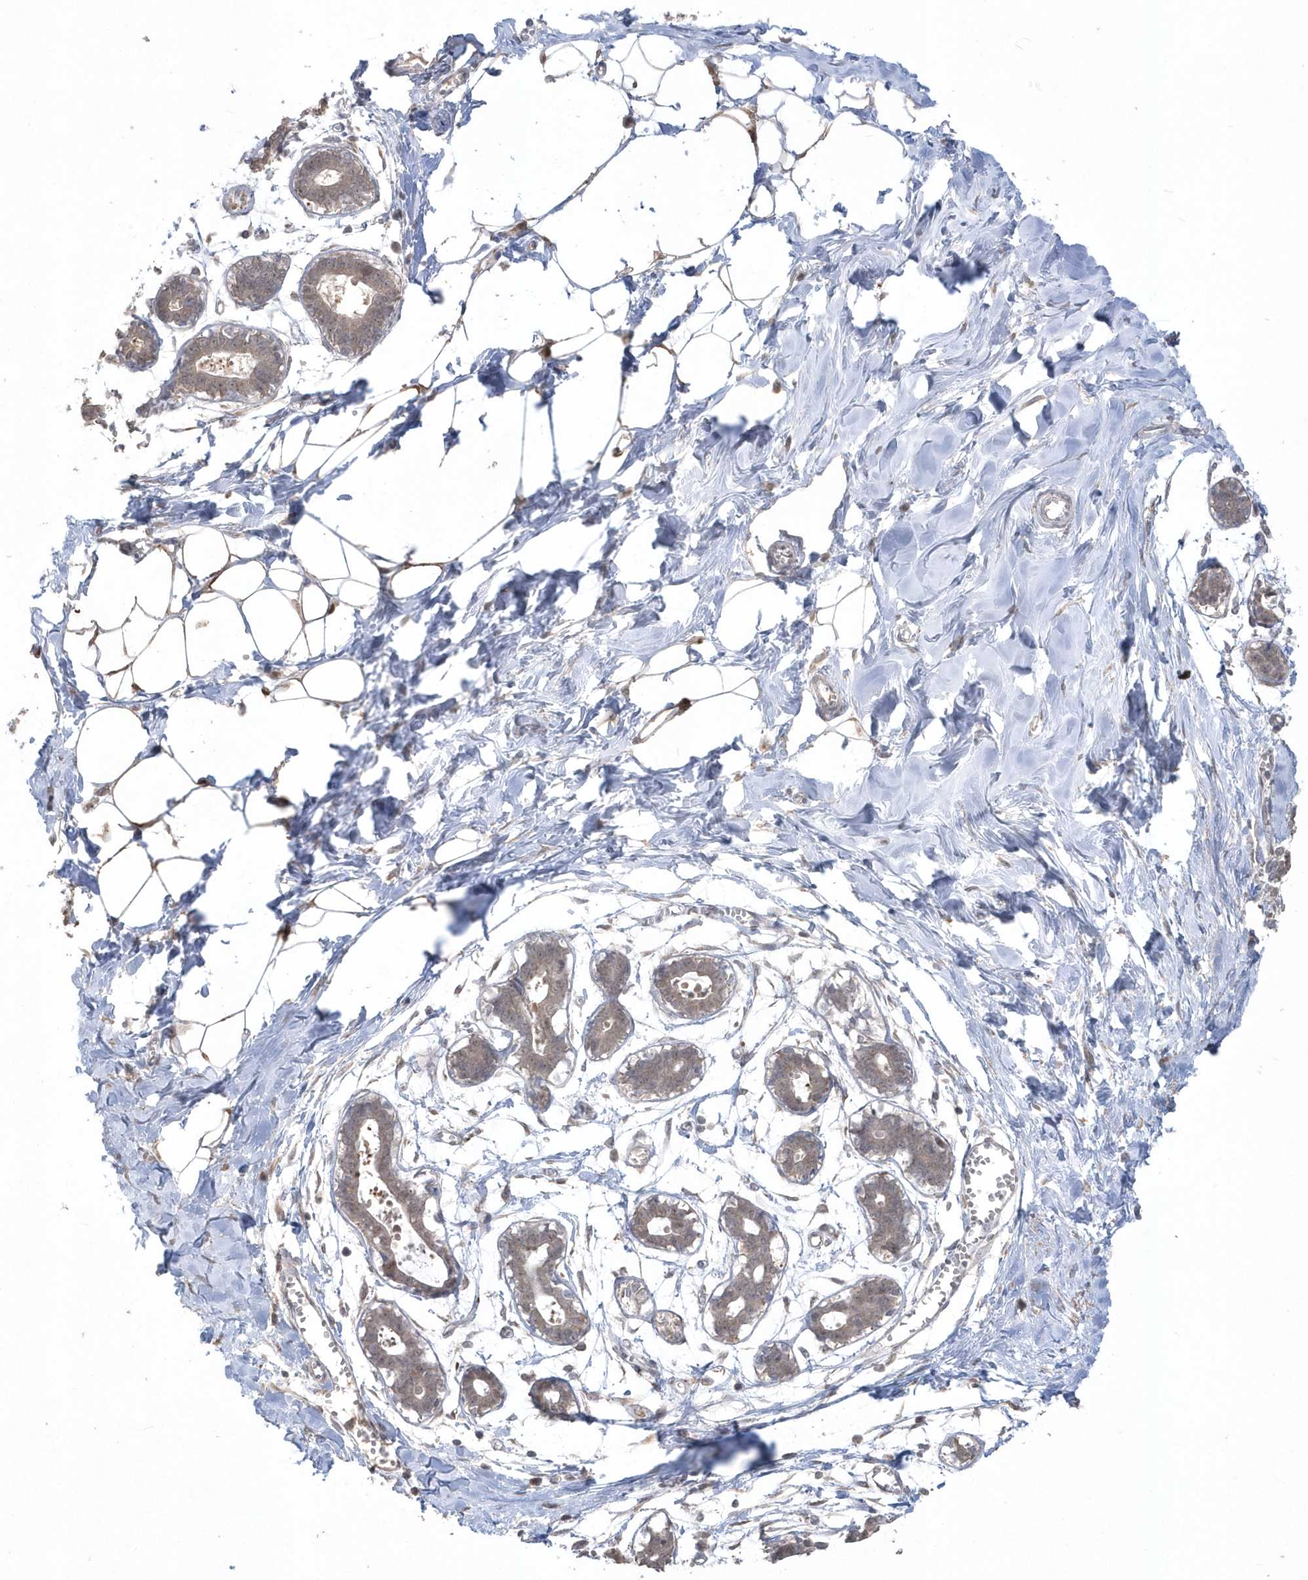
{"staining": {"intensity": "moderate", "quantity": ">75%", "location": "cytoplasmic/membranous"}, "tissue": "breast", "cell_type": "Adipocytes", "image_type": "normal", "snomed": [{"axis": "morphology", "description": "Normal tissue, NOS"}, {"axis": "topography", "description": "Breast"}], "caption": "Adipocytes demonstrate moderate cytoplasmic/membranous expression in approximately >75% of cells in benign breast. The protein of interest is stained brown, and the nuclei are stained in blue (DAB IHC with brightfield microscopy, high magnification).", "gene": "GEMIN6", "patient": {"sex": "female", "age": 27}}